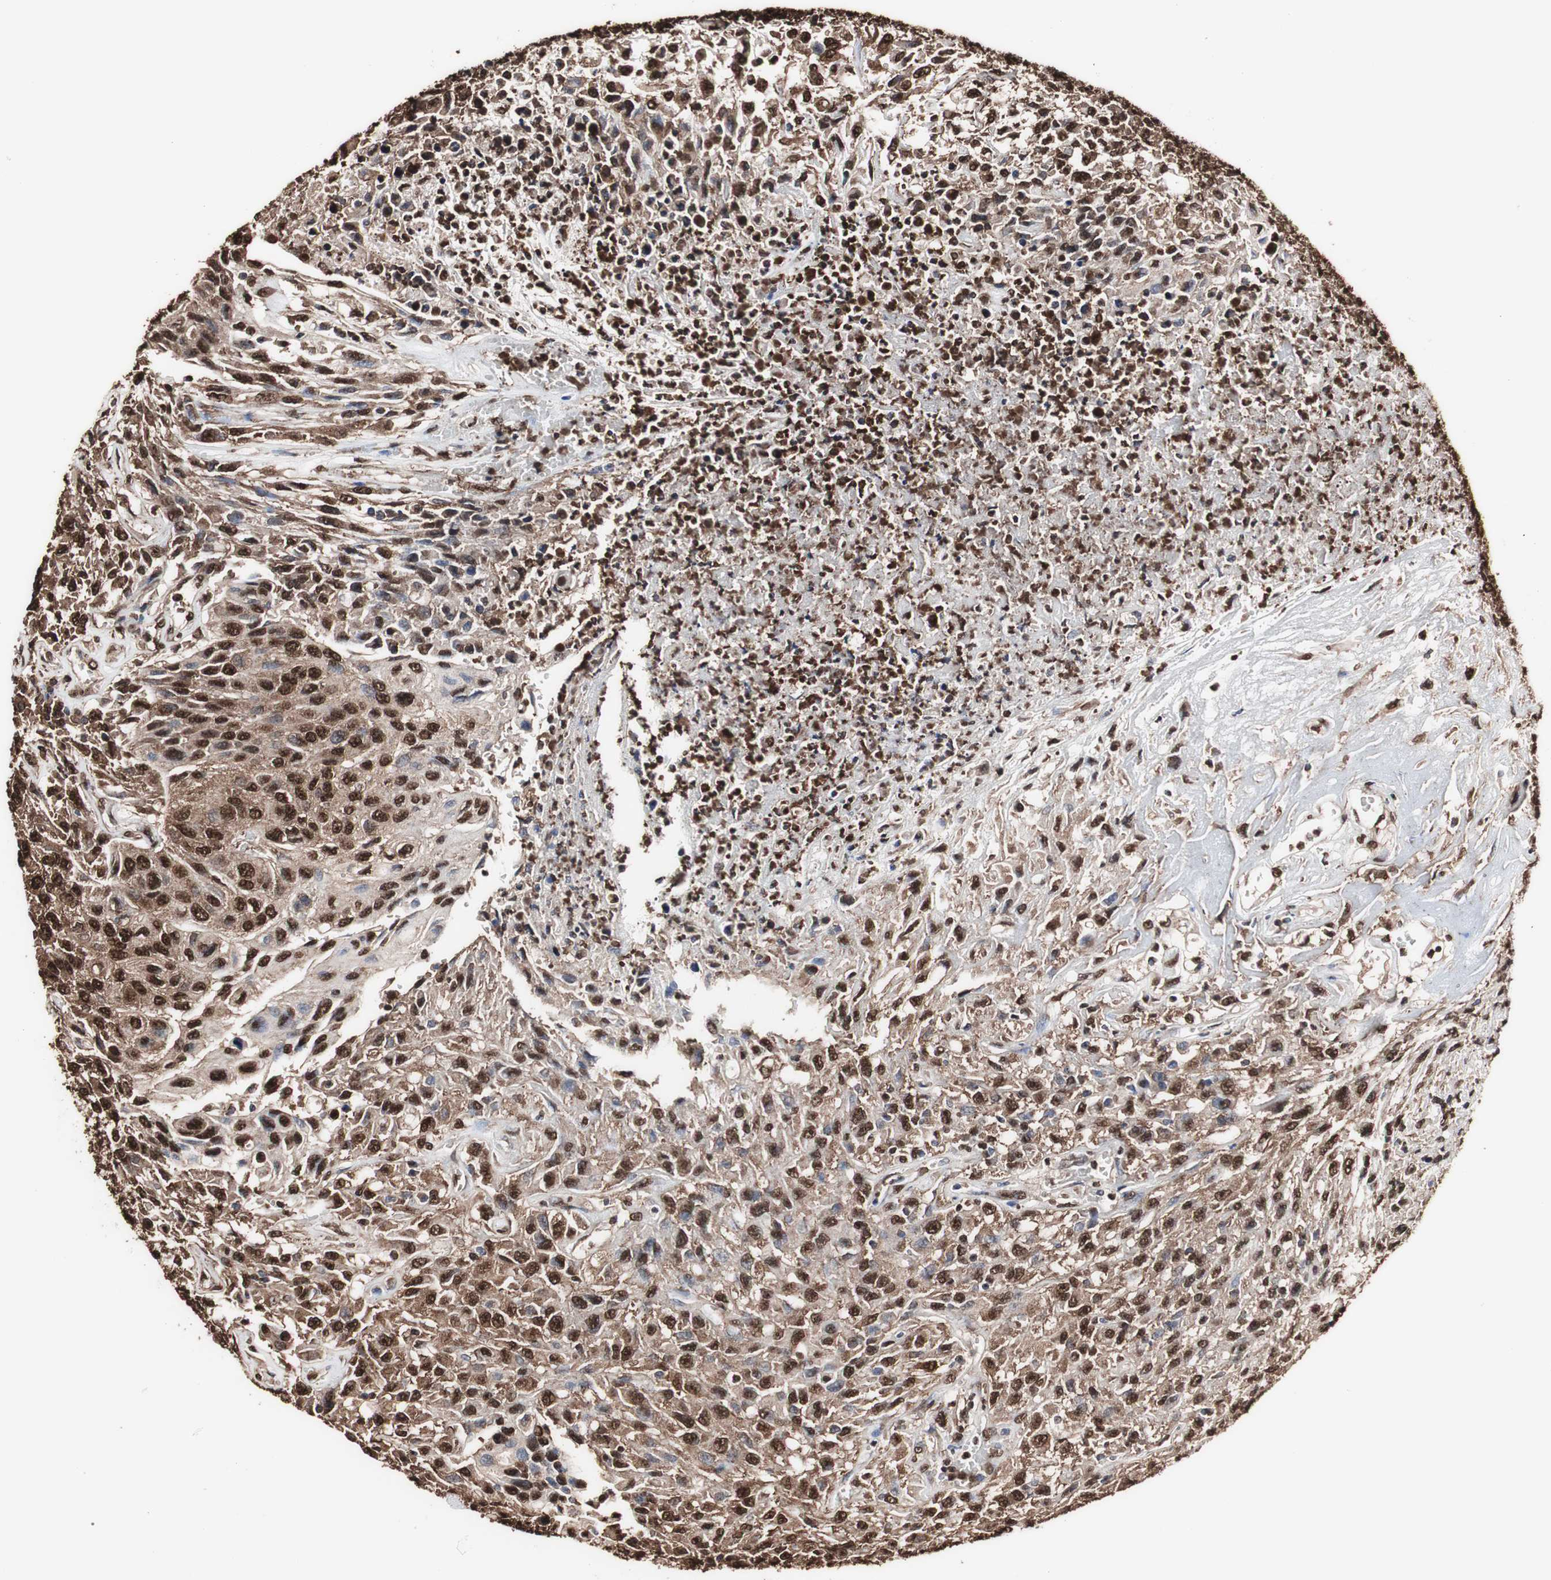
{"staining": {"intensity": "strong", "quantity": ">75%", "location": "cytoplasmic/membranous,nuclear"}, "tissue": "urothelial cancer", "cell_type": "Tumor cells", "image_type": "cancer", "snomed": [{"axis": "morphology", "description": "Urothelial carcinoma, High grade"}, {"axis": "topography", "description": "Urinary bladder"}], "caption": "DAB immunohistochemical staining of human urothelial cancer shows strong cytoplasmic/membranous and nuclear protein staining in approximately >75% of tumor cells.", "gene": "PIDD1", "patient": {"sex": "male", "age": 66}}